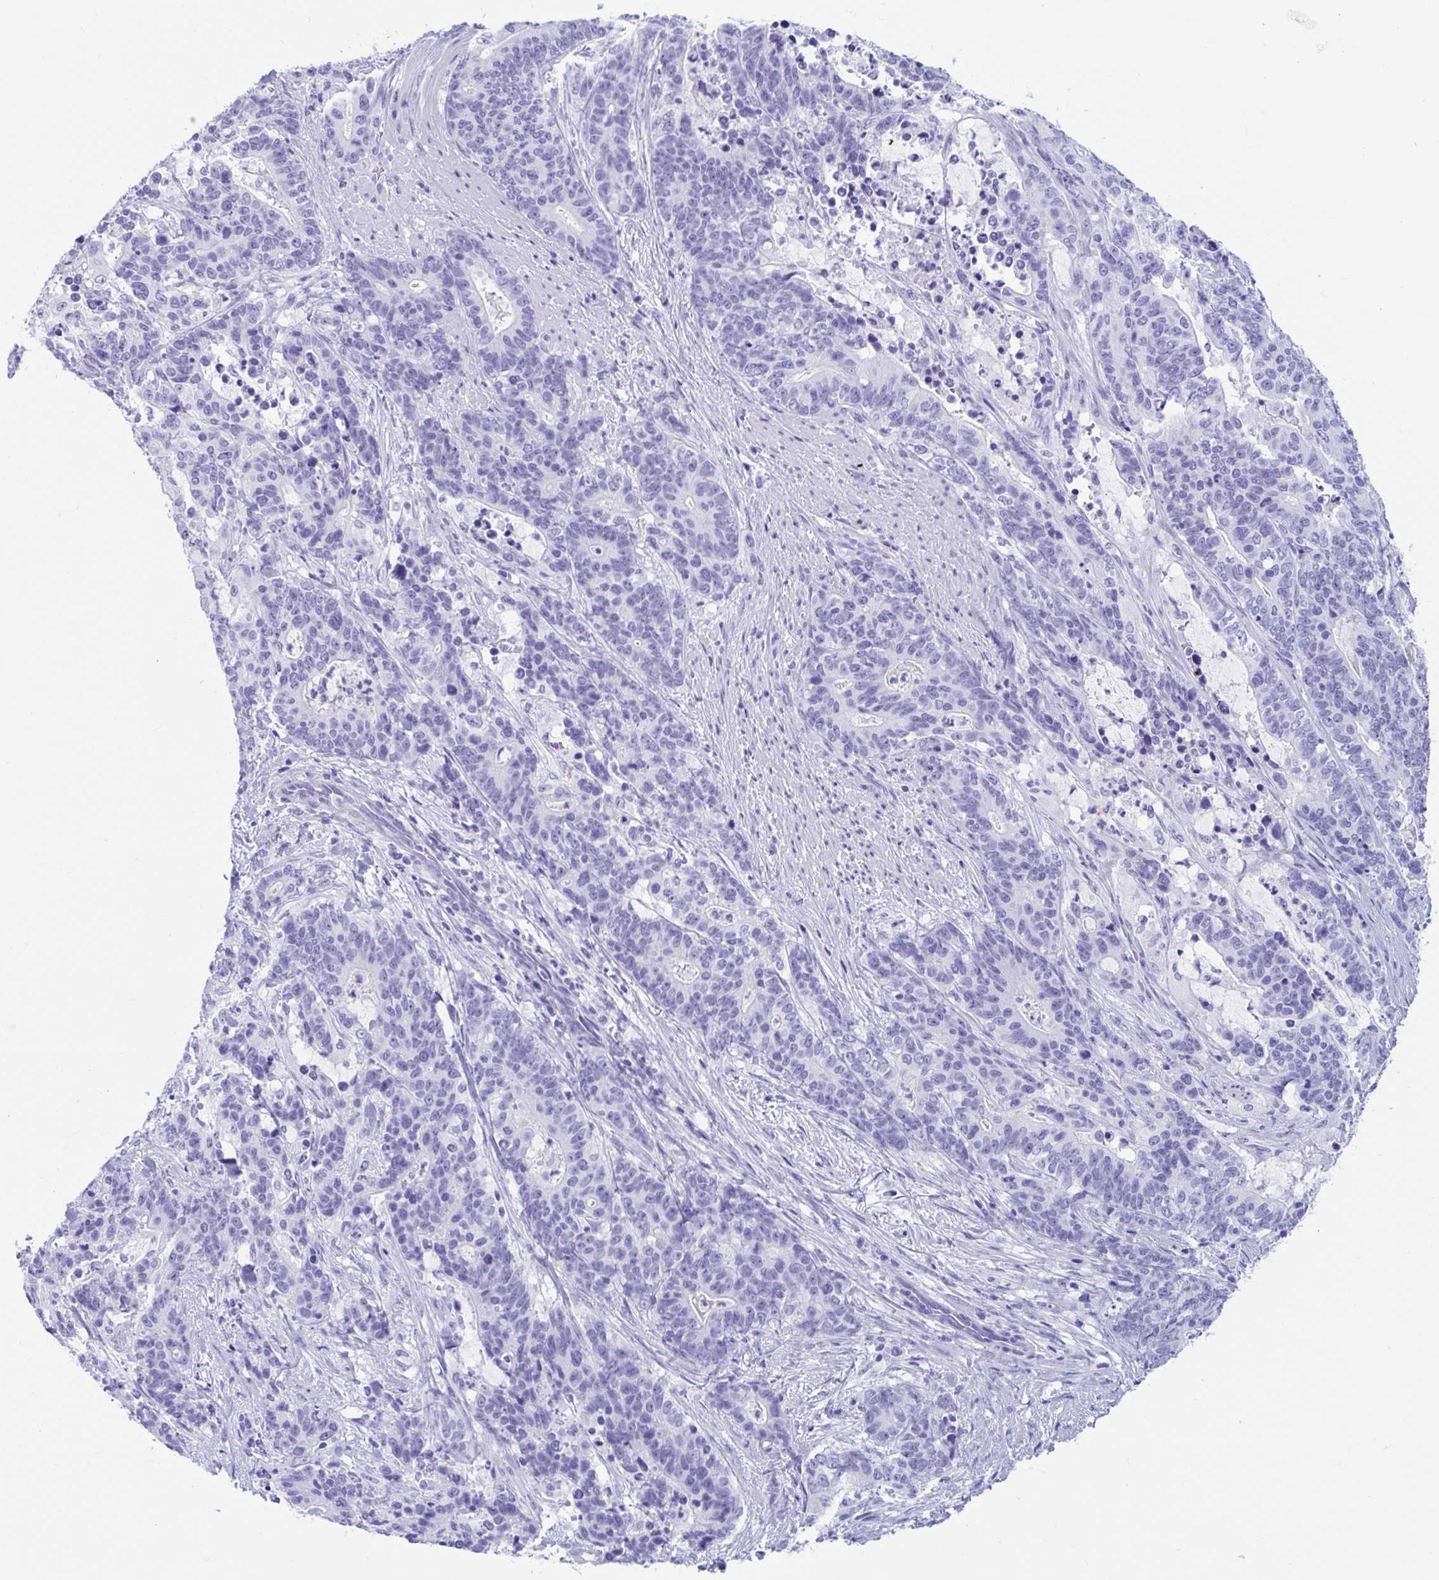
{"staining": {"intensity": "negative", "quantity": "none", "location": "none"}, "tissue": "stomach cancer", "cell_type": "Tumor cells", "image_type": "cancer", "snomed": [{"axis": "morphology", "description": "Normal tissue, NOS"}, {"axis": "morphology", "description": "Adenocarcinoma, NOS"}, {"axis": "topography", "description": "Stomach"}], "caption": "The photomicrograph displays no significant staining in tumor cells of stomach cancer.", "gene": "TMEM35A", "patient": {"sex": "female", "age": 64}}